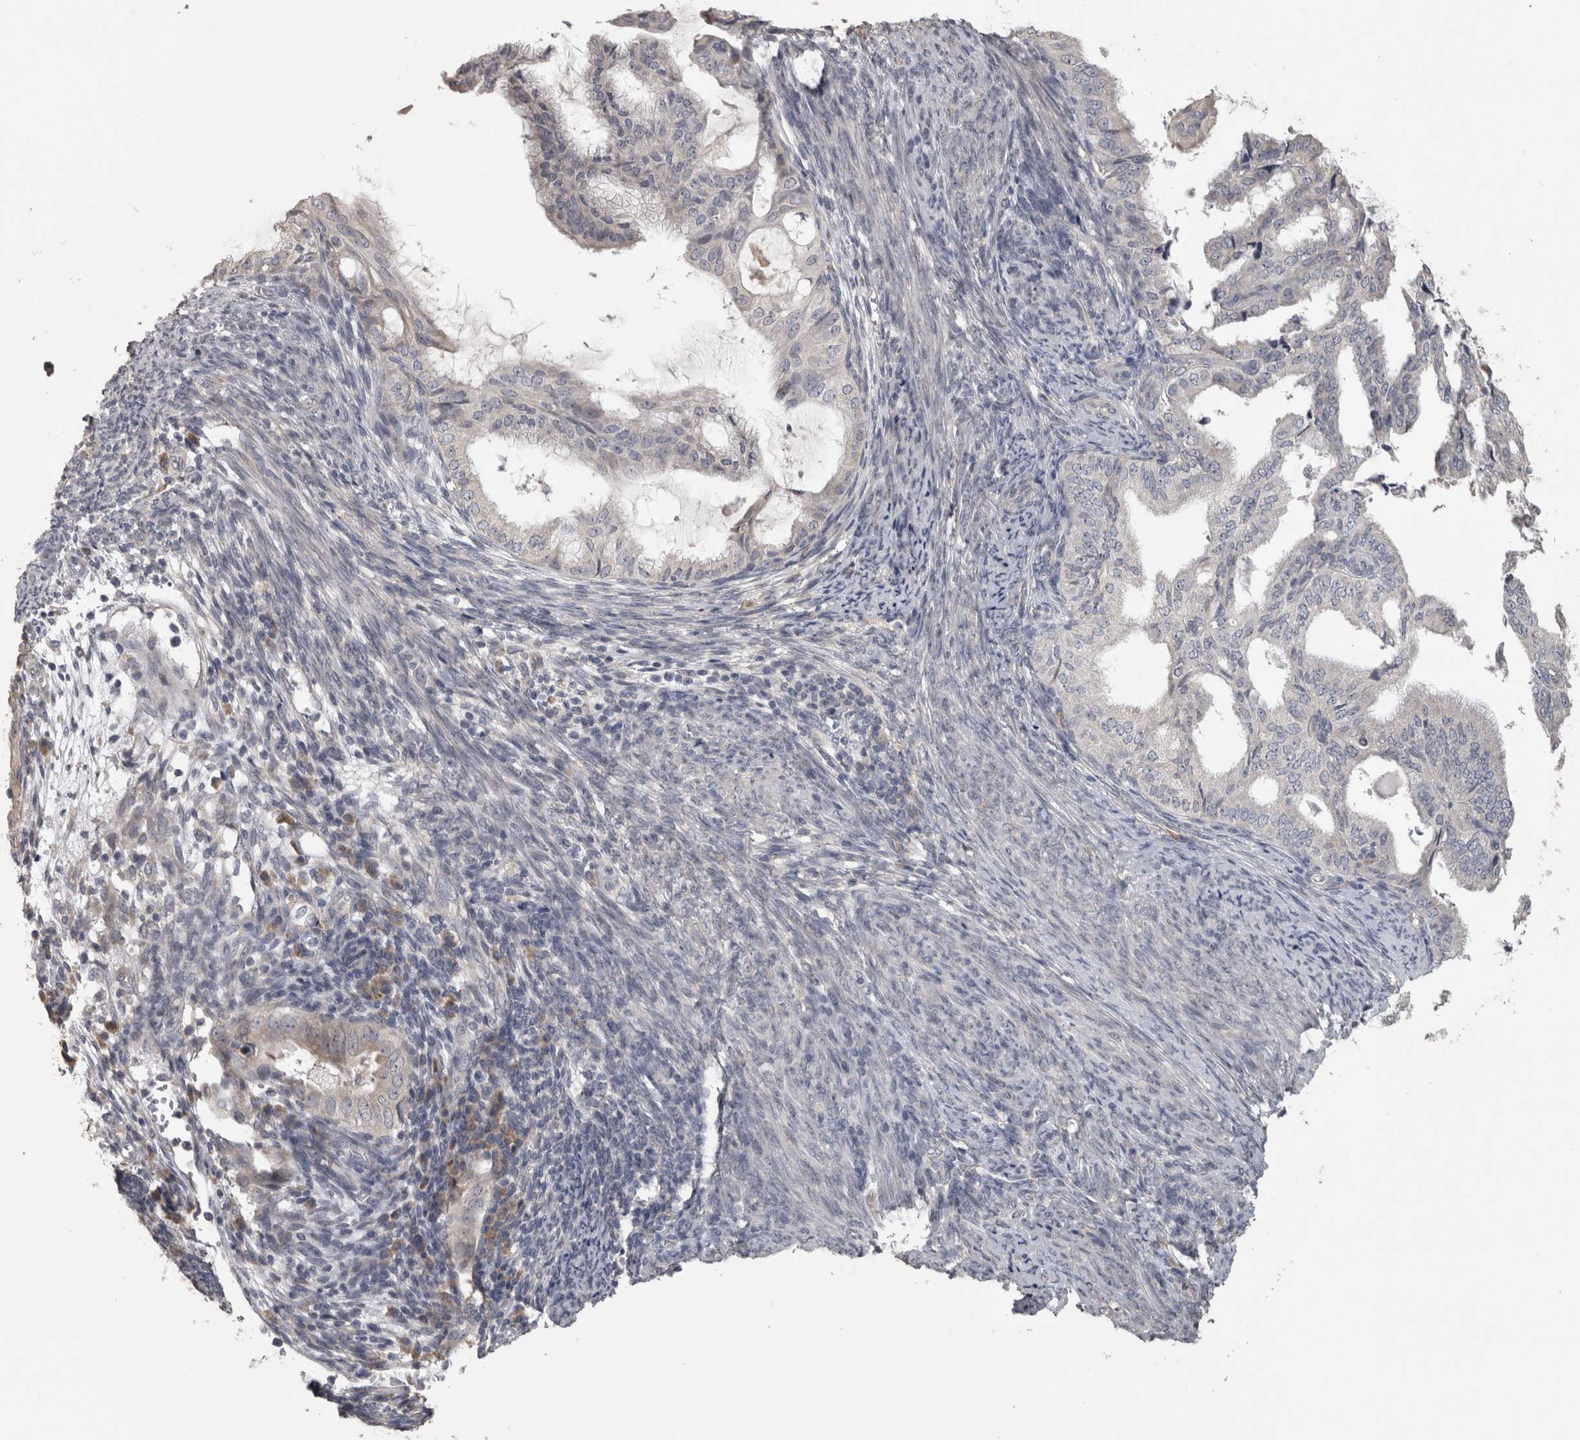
{"staining": {"intensity": "negative", "quantity": "none", "location": "none"}, "tissue": "endometrial cancer", "cell_type": "Tumor cells", "image_type": "cancer", "snomed": [{"axis": "morphology", "description": "Adenocarcinoma, NOS"}, {"axis": "topography", "description": "Endometrium"}], "caption": "IHC histopathology image of human endometrial adenocarcinoma stained for a protein (brown), which shows no staining in tumor cells.", "gene": "RAB29", "patient": {"sex": "female", "age": 58}}